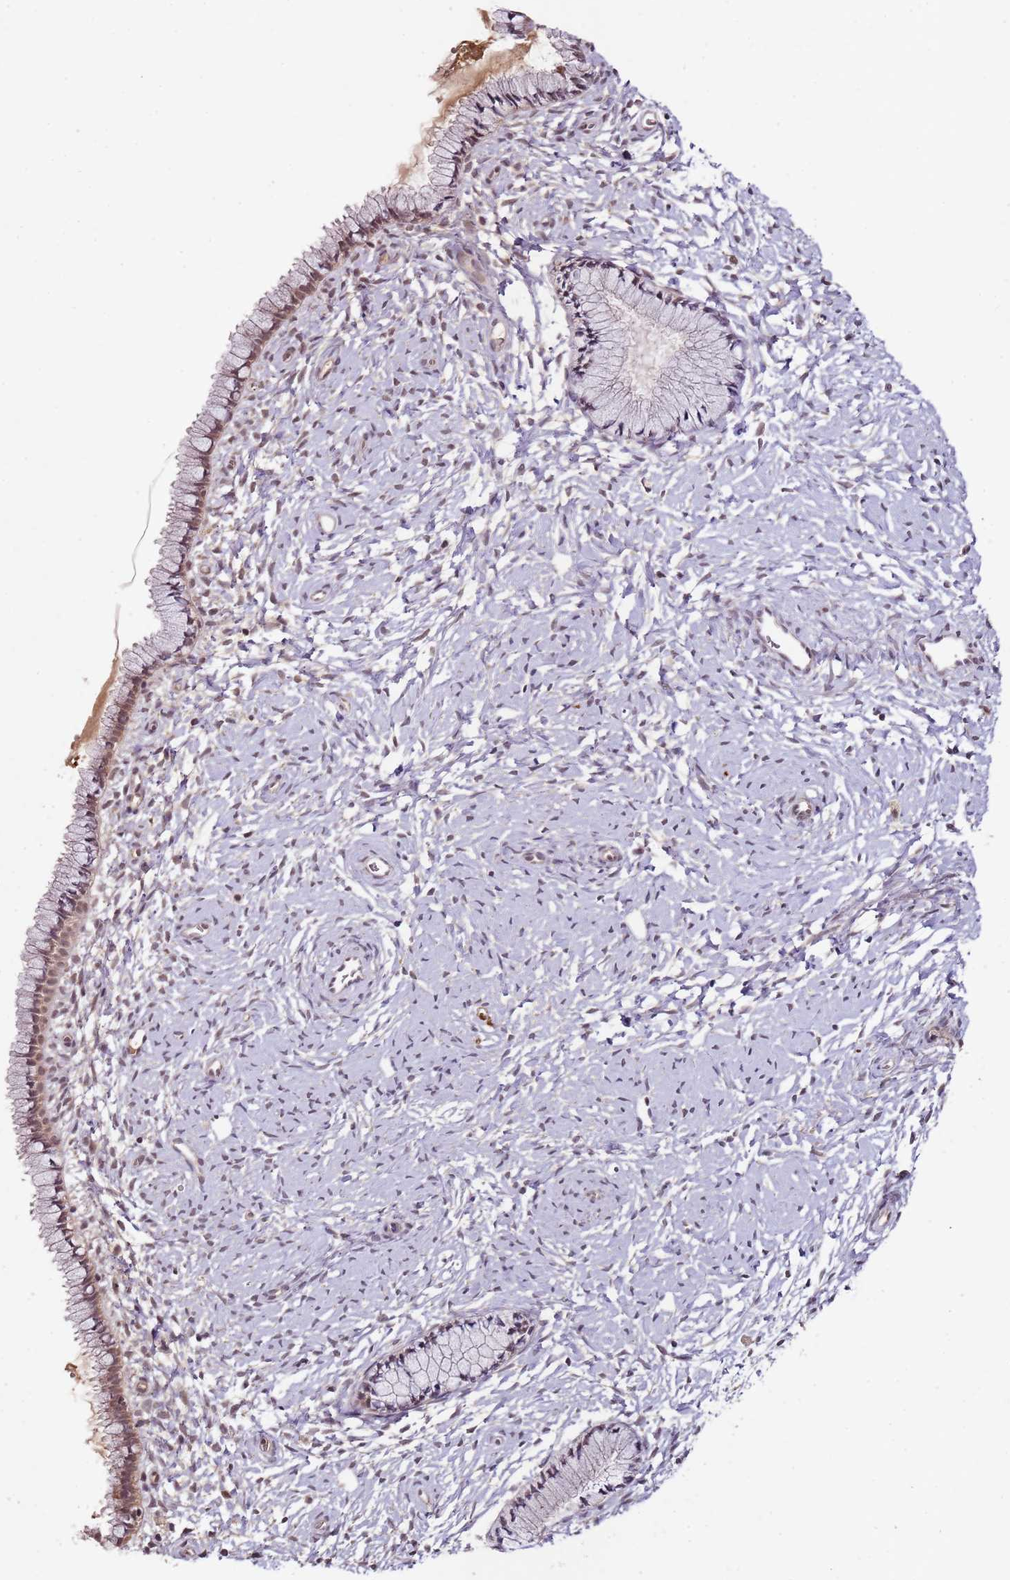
{"staining": {"intensity": "moderate", "quantity": "25%-75%", "location": "cytoplasmic/membranous,nuclear"}, "tissue": "cervix", "cell_type": "Glandular cells", "image_type": "normal", "snomed": [{"axis": "morphology", "description": "Normal tissue, NOS"}, {"axis": "topography", "description": "Cervix"}], "caption": "Immunohistochemical staining of unremarkable human cervix demonstrates moderate cytoplasmic/membranous,nuclear protein expression in about 25%-75% of glandular cells.", "gene": "LIN37", "patient": {"sex": "female", "age": 33}}